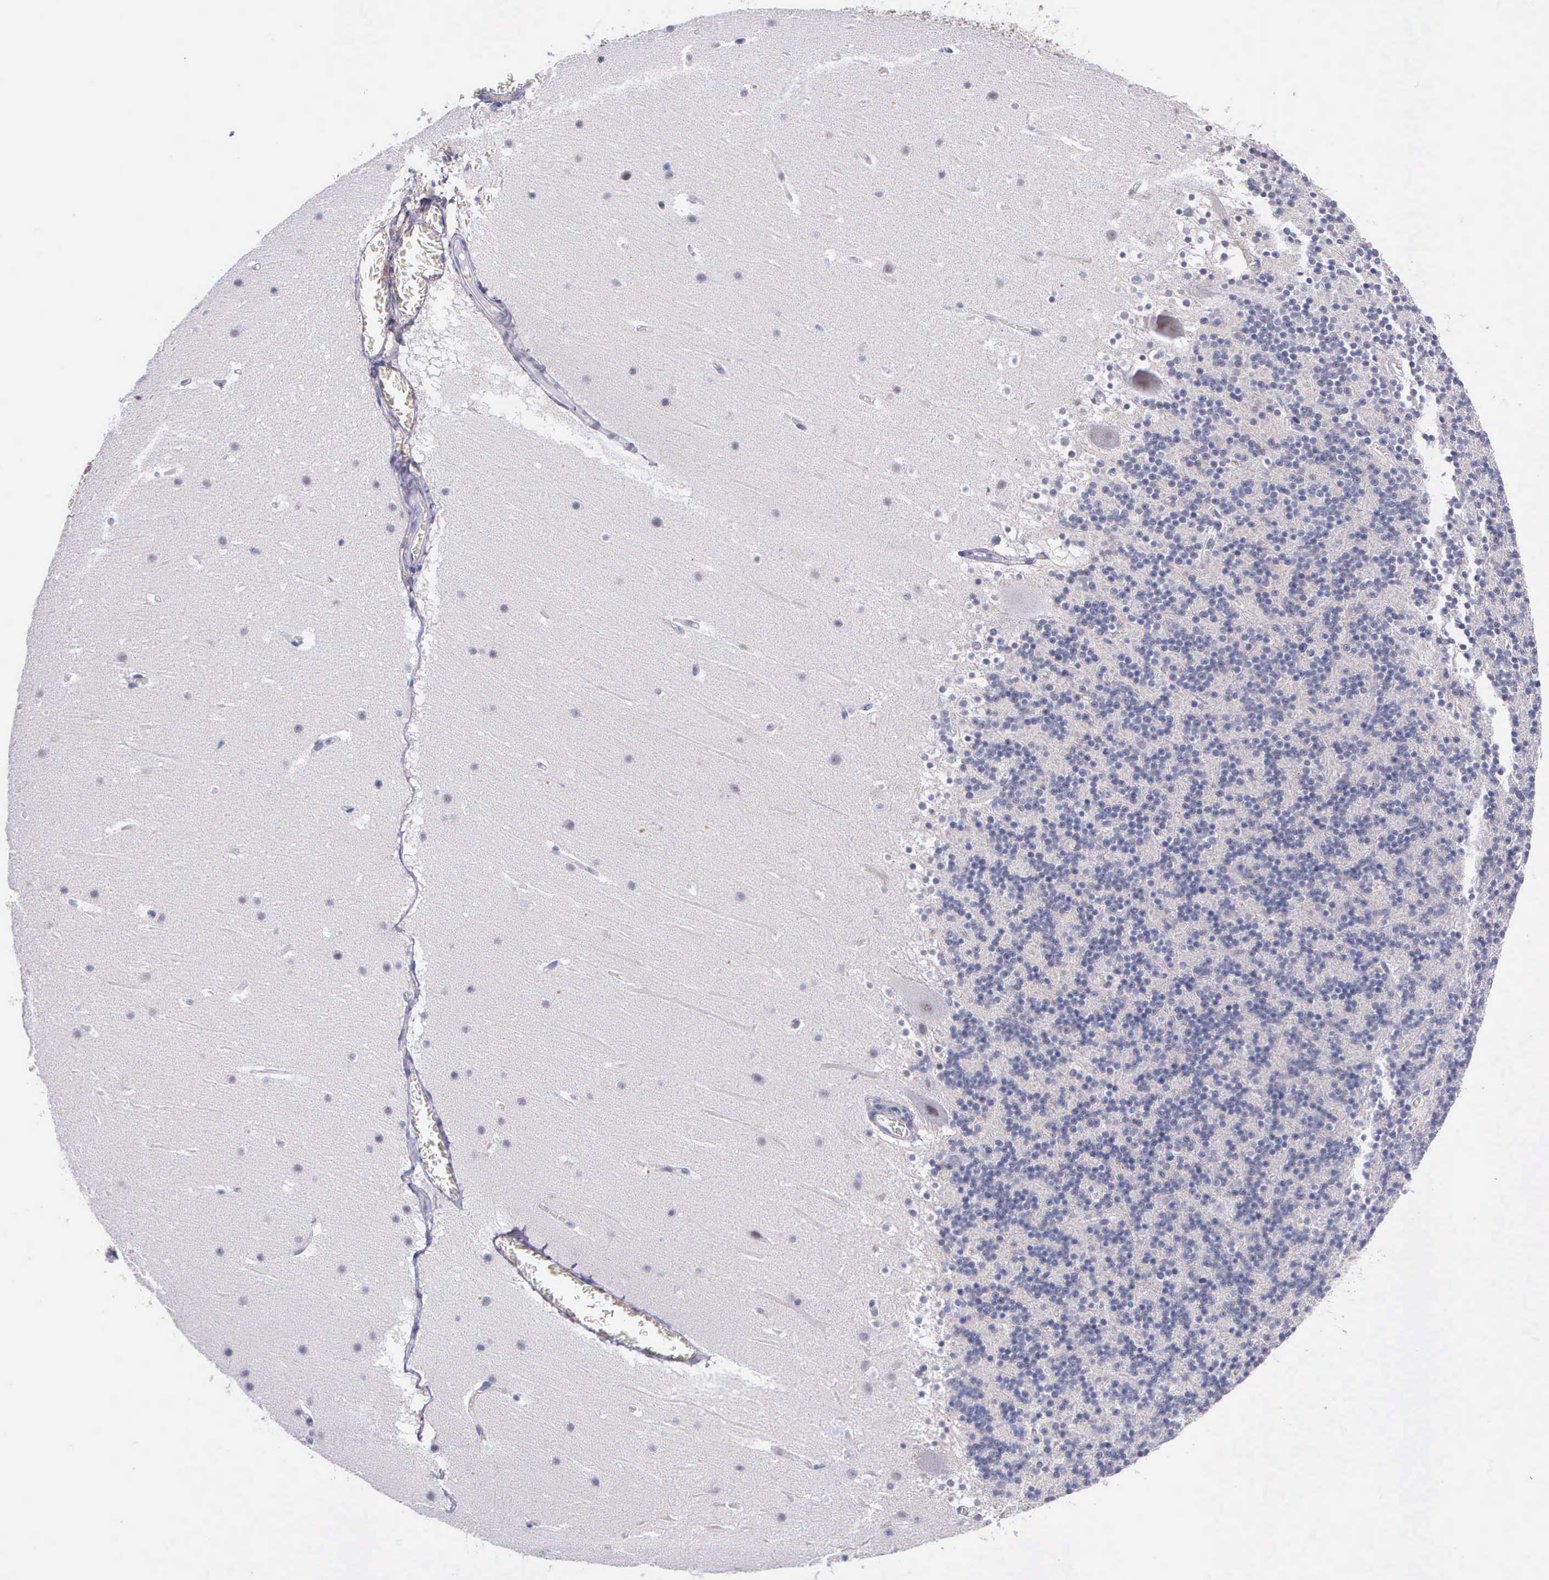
{"staining": {"intensity": "weak", "quantity": ">75%", "location": "cytoplasmic/membranous"}, "tissue": "cerebellum", "cell_type": "Cells in granular layer", "image_type": "normal", "snomed": [{"axis": "morphology", "description": "Normal tissue, NOS"}, {"axis": "topography", "description": "Cerebellum"}], "caption": "The histopathology image demonstrates staining of normal cerebellum, revealing weak cytoplasmic/membranous protein positivity (brown color) within cells in granular layer.", "gene": "AHNAK2", "patient": {"sex": "male", "age": 45}}